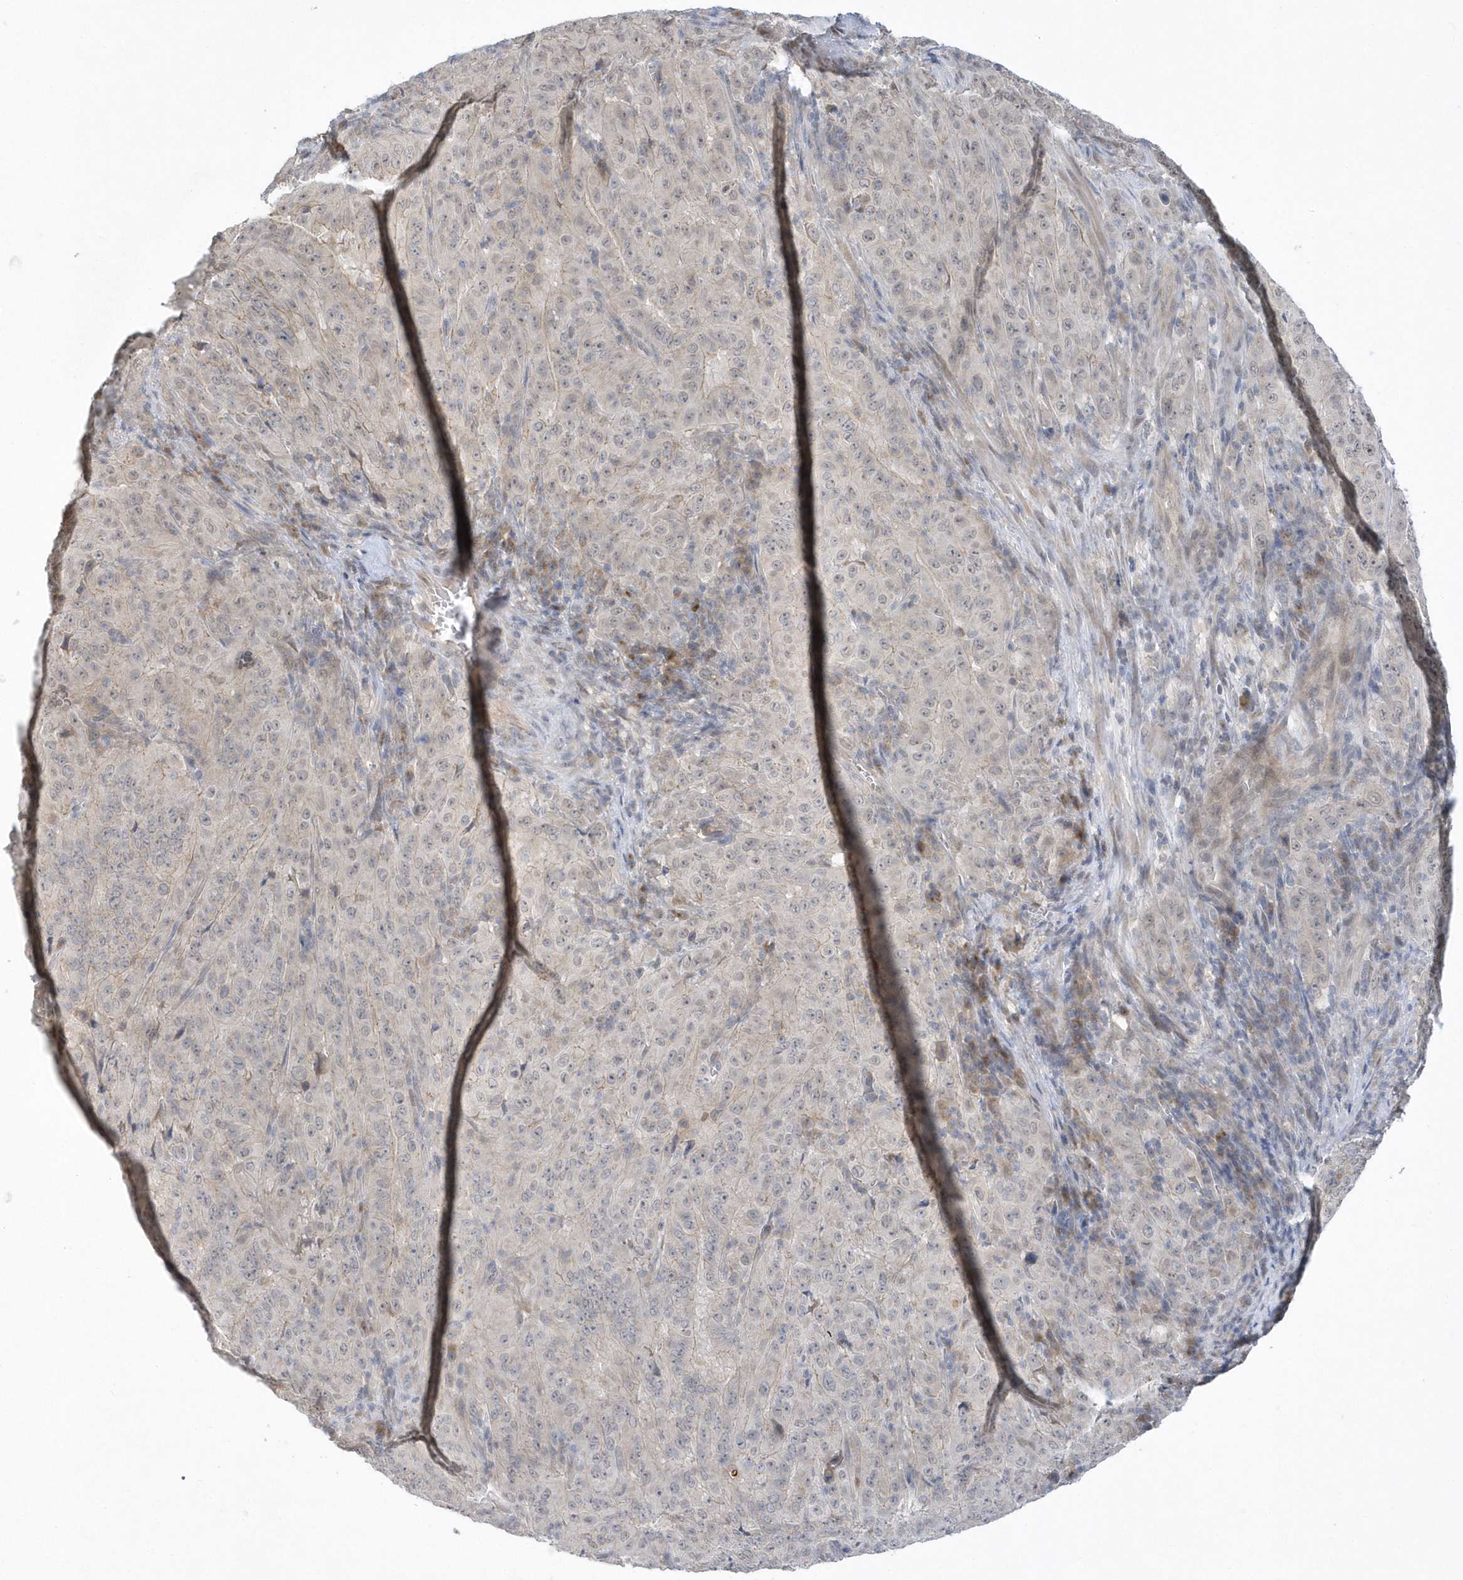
{"staining": {"intensity": "negative", "quantity": "none", "location": "none"}, "tissue": "pancreatic cancer", "cell_type": "Tumor cells", "image_type": "cancer", "snomed": [{"axis": "morphology", "description": "Adenocarcinoma, NOS"}, {"axis": "topography", "description": "Pancreas"}], "caption": "Pancreatic adenocarcinoma was stained to show a protein in brown. There is no significant staining in tumor cells. (Stains: DAB immunohistochemistry with hematoxylin counter stain, Microscopy: brightfield microscopy at high magnification).", "gene": "ZC3H12D", "patient": {"sex": "male", "age": 63}}